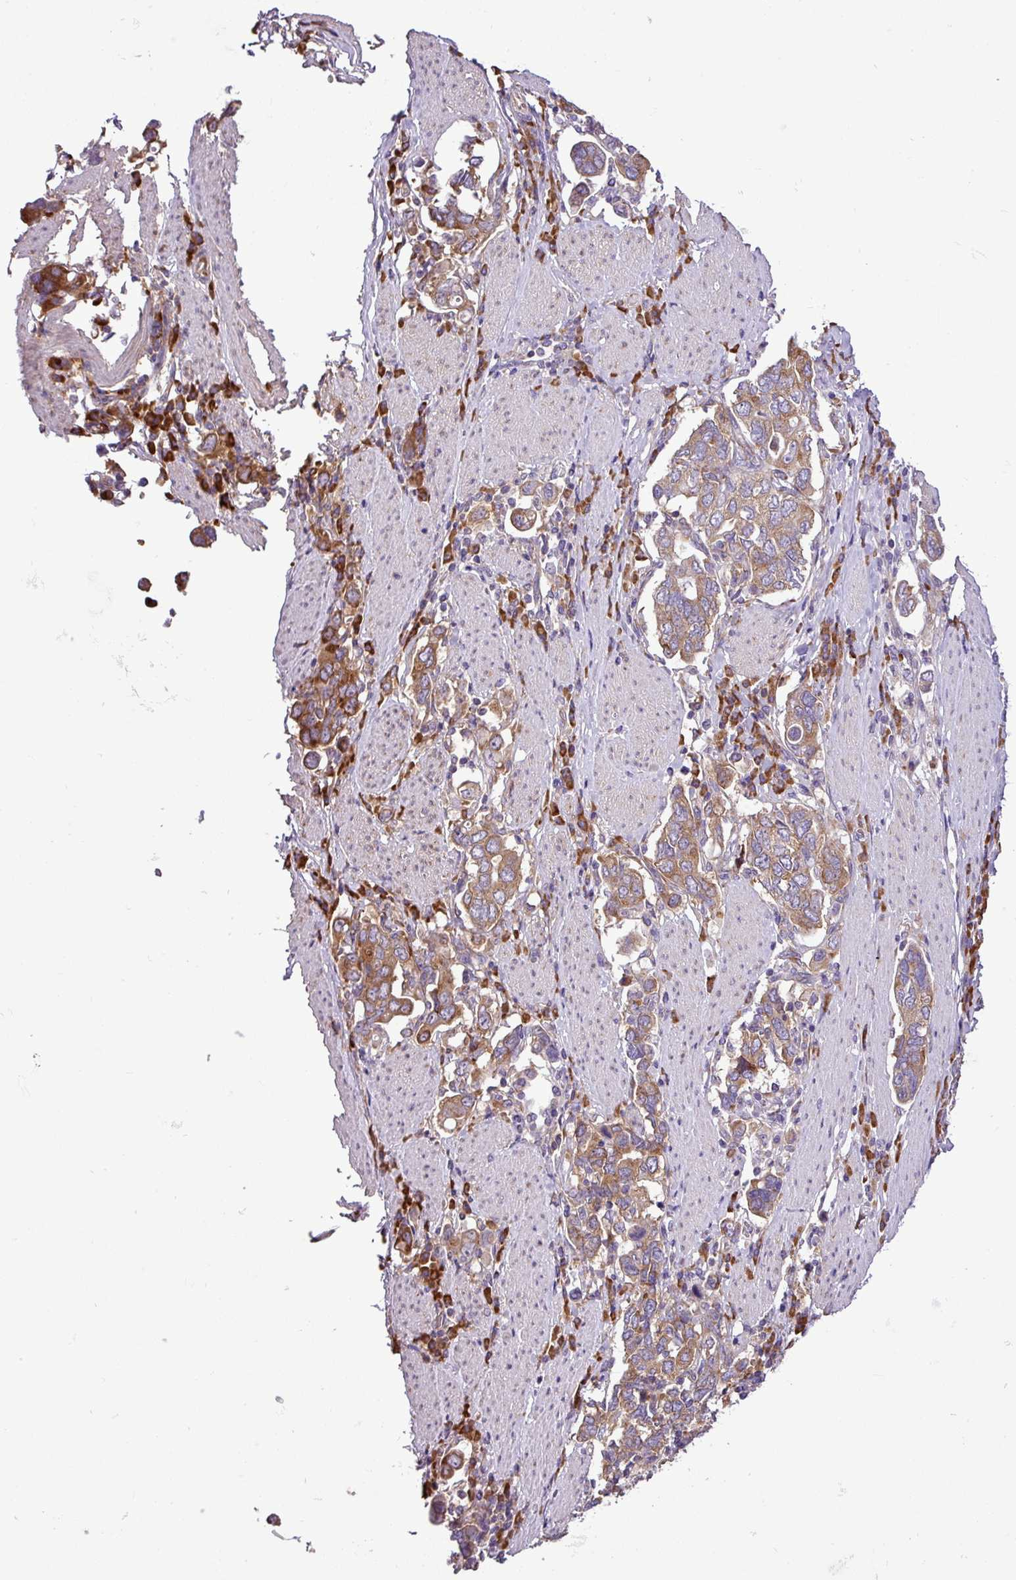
{"staining": {"intensity": "moderate", "quantity": ">75%", "location": "cytoplasmic/membranous"}, "tissue": "stomach cancer", "cell_type": "Tumor cells", "image_type": "cancer", "snomed": [{"axis": "morphology", "description": "Adenocarcinoma, NOS"}, {"axis": "topography", "description": "Stomach, upper"}, {"axis": "topography", "description": "Stomach"}], "caption": "This photomicrograph reveals IHC staining of human stomach cancer, with medium moderate cytoplasmic/membranous expression in about >75% of tumor cells.", "gene": "RPL13", "patient": {"sex": "male", "age": 62}}